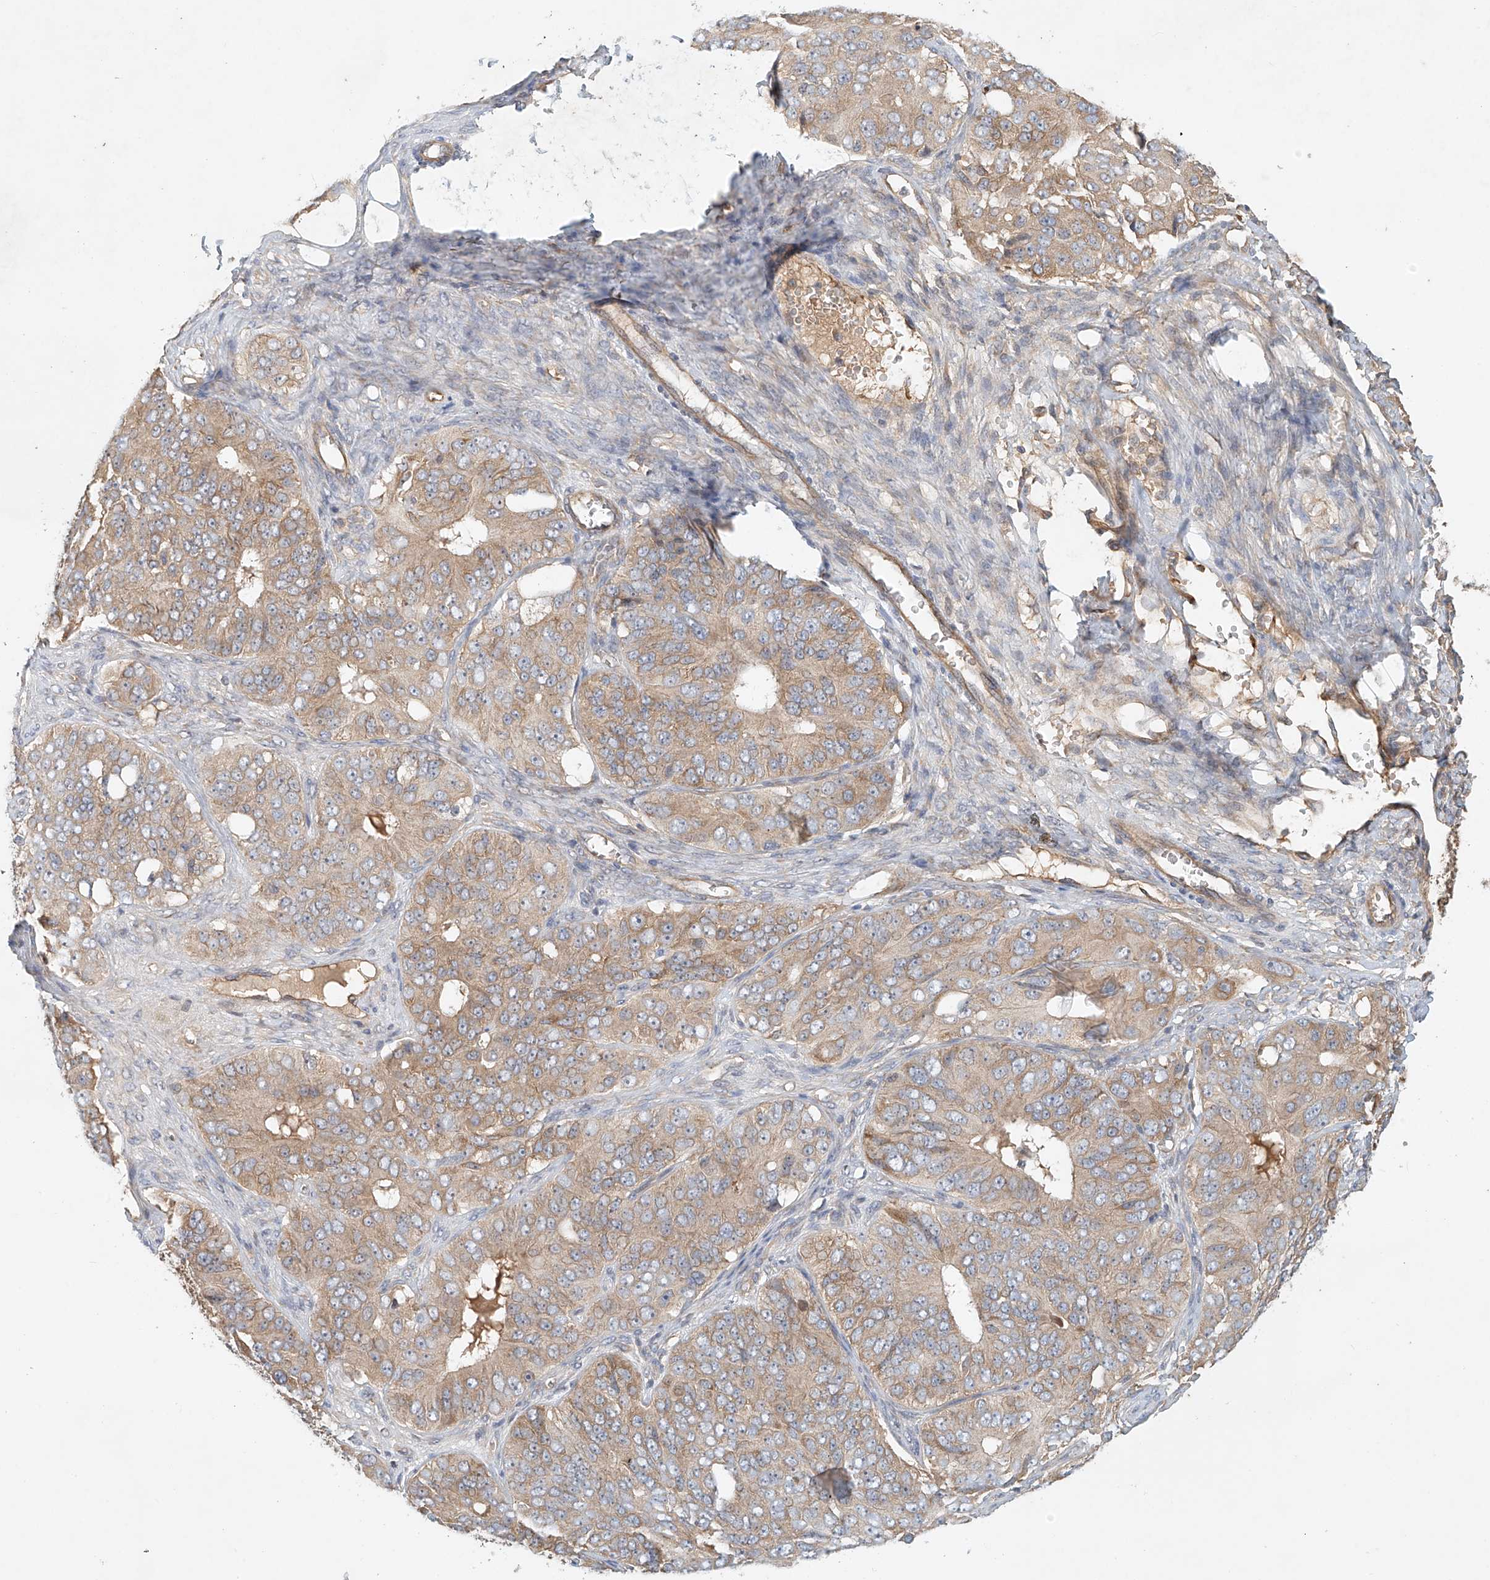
{"staining": {"intensity": "weak", "quantity": ">75%", "location": "cytoplasmic/membranous"}, "tissue": "ovarian cancer", "cell_type": "Tumor cells", "image_type": "cancer", "snomed": [{"axis": "morphology", "description": "Carcinoma, endometroid"}, {"axis": "topography", "description": "Ovary"}], "caption": "Ovarian cancer (endometroid carcinoma) stained for a protein exhibits weak cytoplasmic/membranous positivity in tumor cells.", "gene": "LYRM9", "patient": {"sex": "female", "age": 51}}